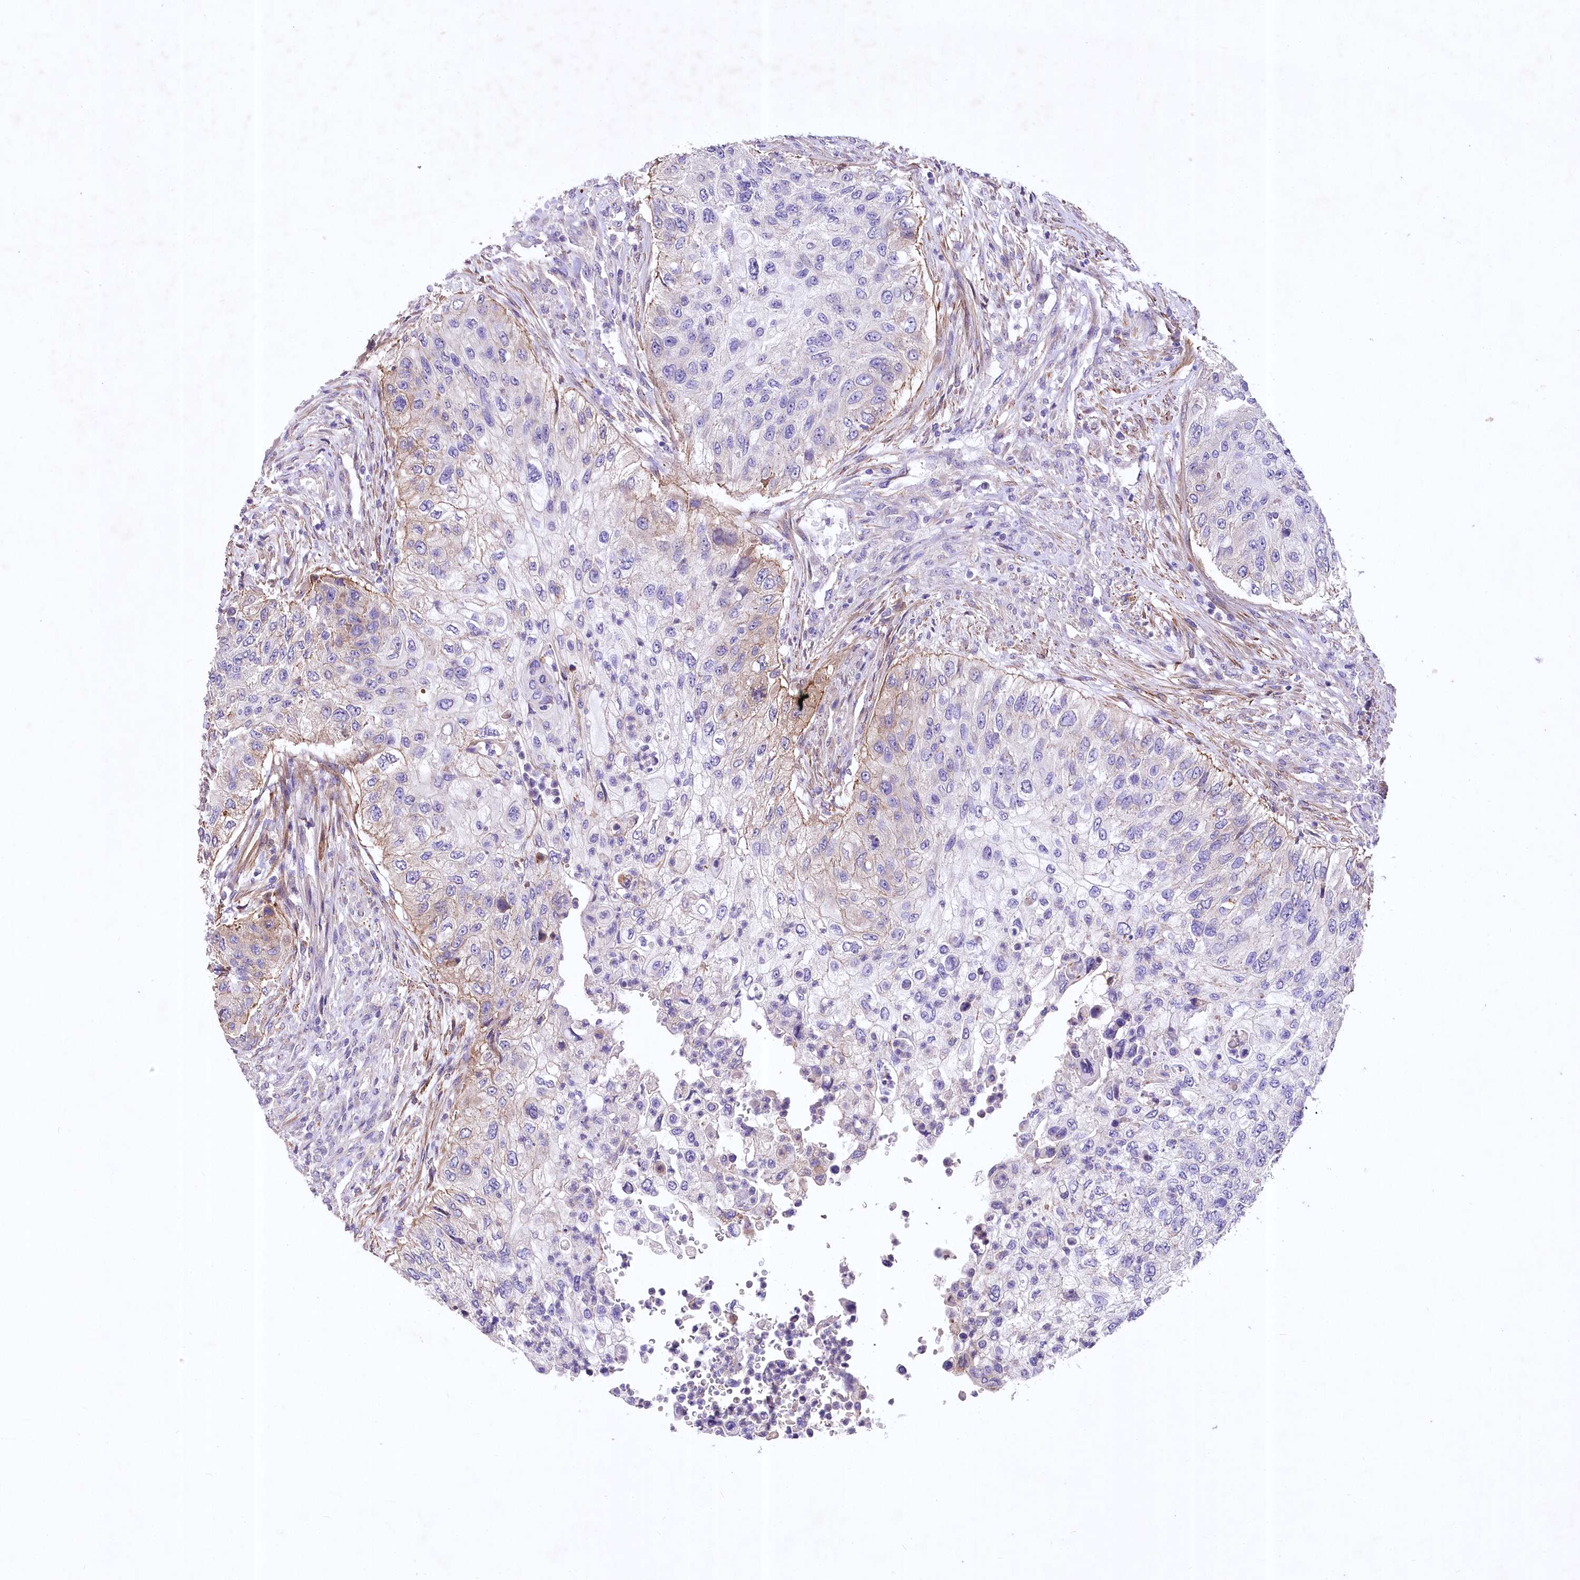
{"staining": {"intensity": "weak", "quantity": "<25%", "location": "cytoplasmic/membranous"}, "tissue": "urothelial cancer", "cell_type": "Tumor cells", "image_type": "cancer", "snomed": [{"axis": "morphology", "description": "Urothelial carcinoma, High grade"}, {"axis": "topography", "description": "Urinary bladder"}], "caption": "This micrograph is of urothelial cancer stained with immunohistochemistry (IHC) to label a protein in brown with the nuclei are counter-stained blue. There is no positivity in tumor cells.", "gene": "RDH16", "patient": {"sex": "female", "age": 60}}